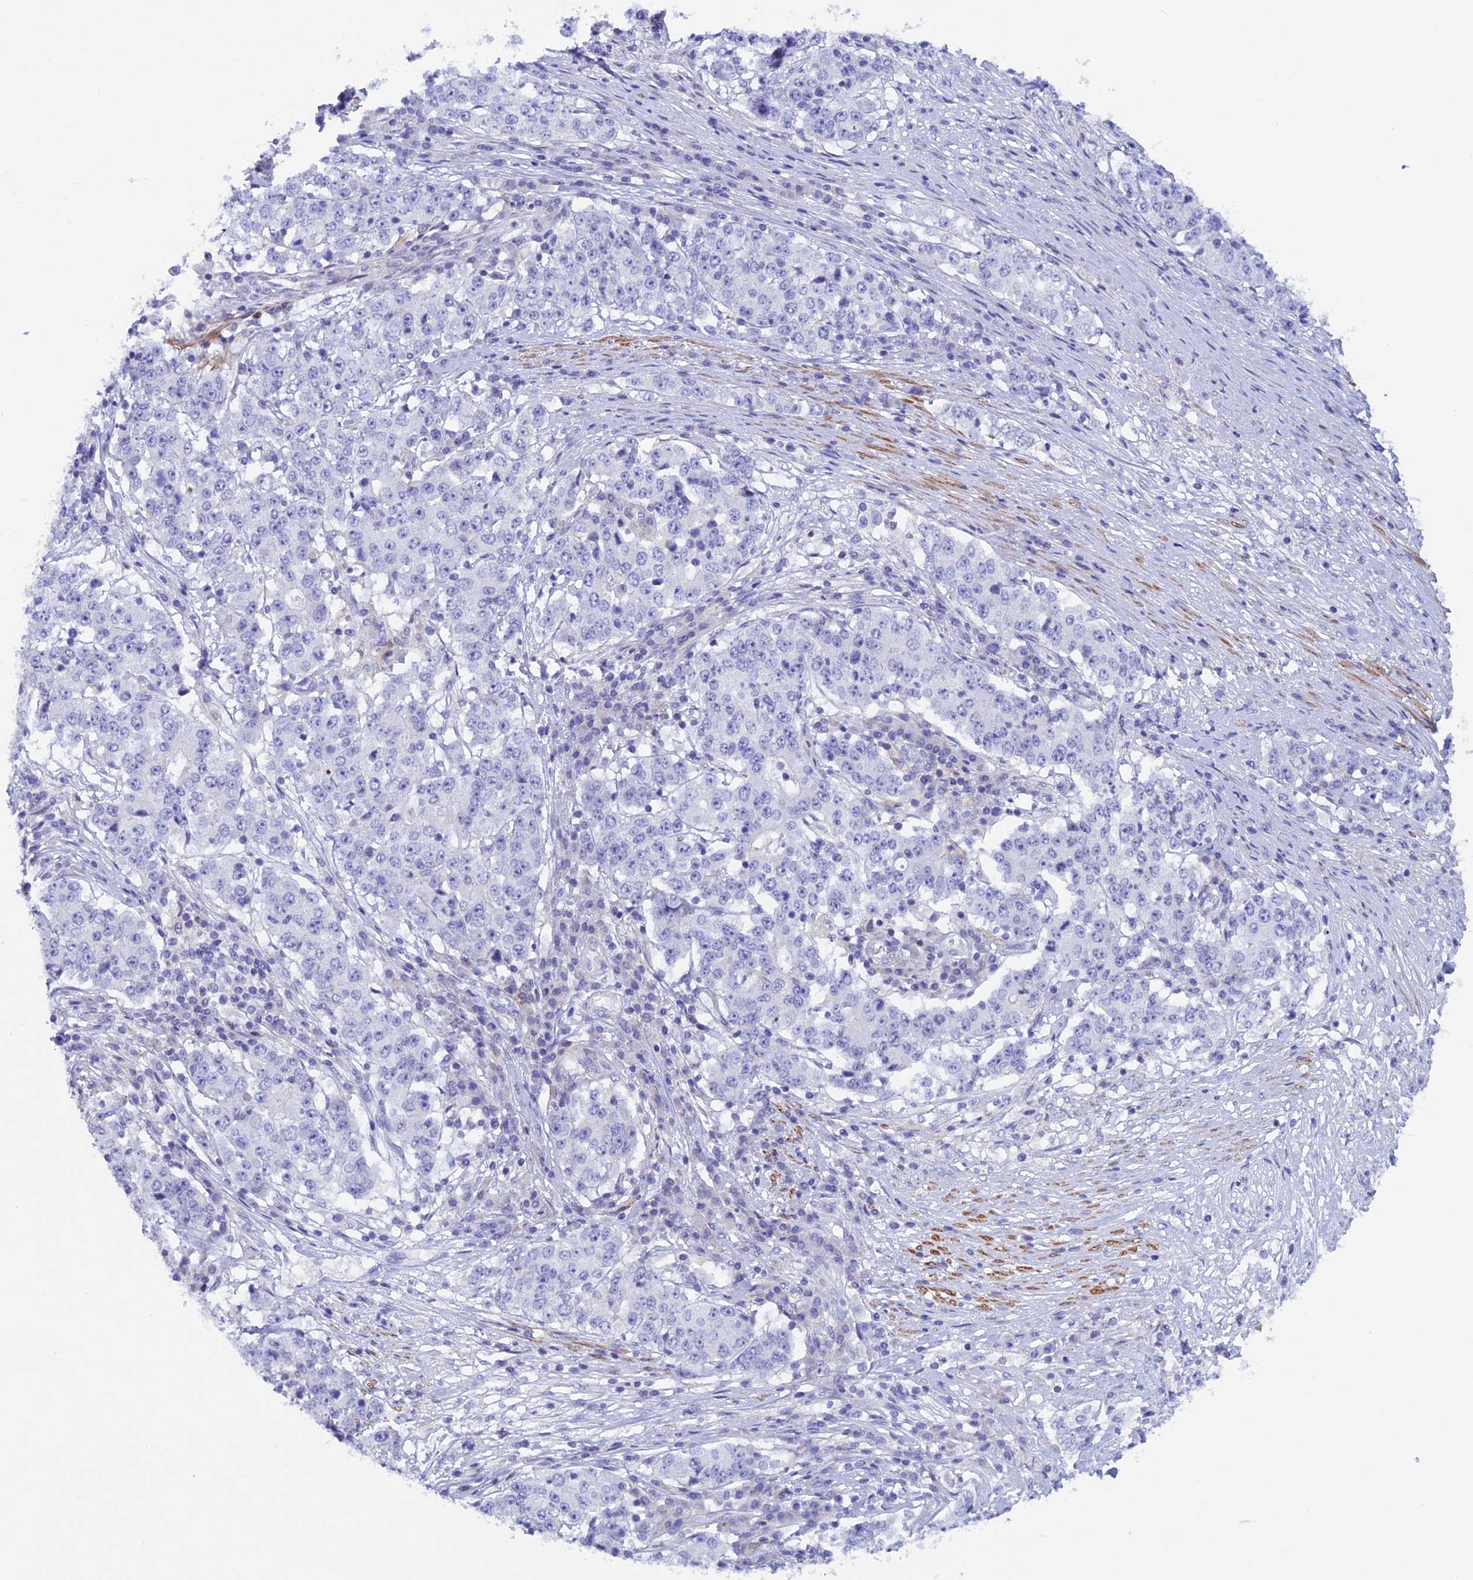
{"staining": {"intensity": "negative", "quantity": "none", "location": "none"}, "tissue": "stomach cancer", "cell_type": "Tumor cells", "image_type": "cancer", "snomed": [{"axis": "morphology", "description": "Adenocarcinoma, NOS"}, {"axis": "topography", "description": "Stomach"}], "caption": "Protein analysis of stomach cancer (adenocarcinoma) shows no significant expression in tumor cells.", "gene": "IGSF6", "patient": {"sex": "male", "age": 59}}